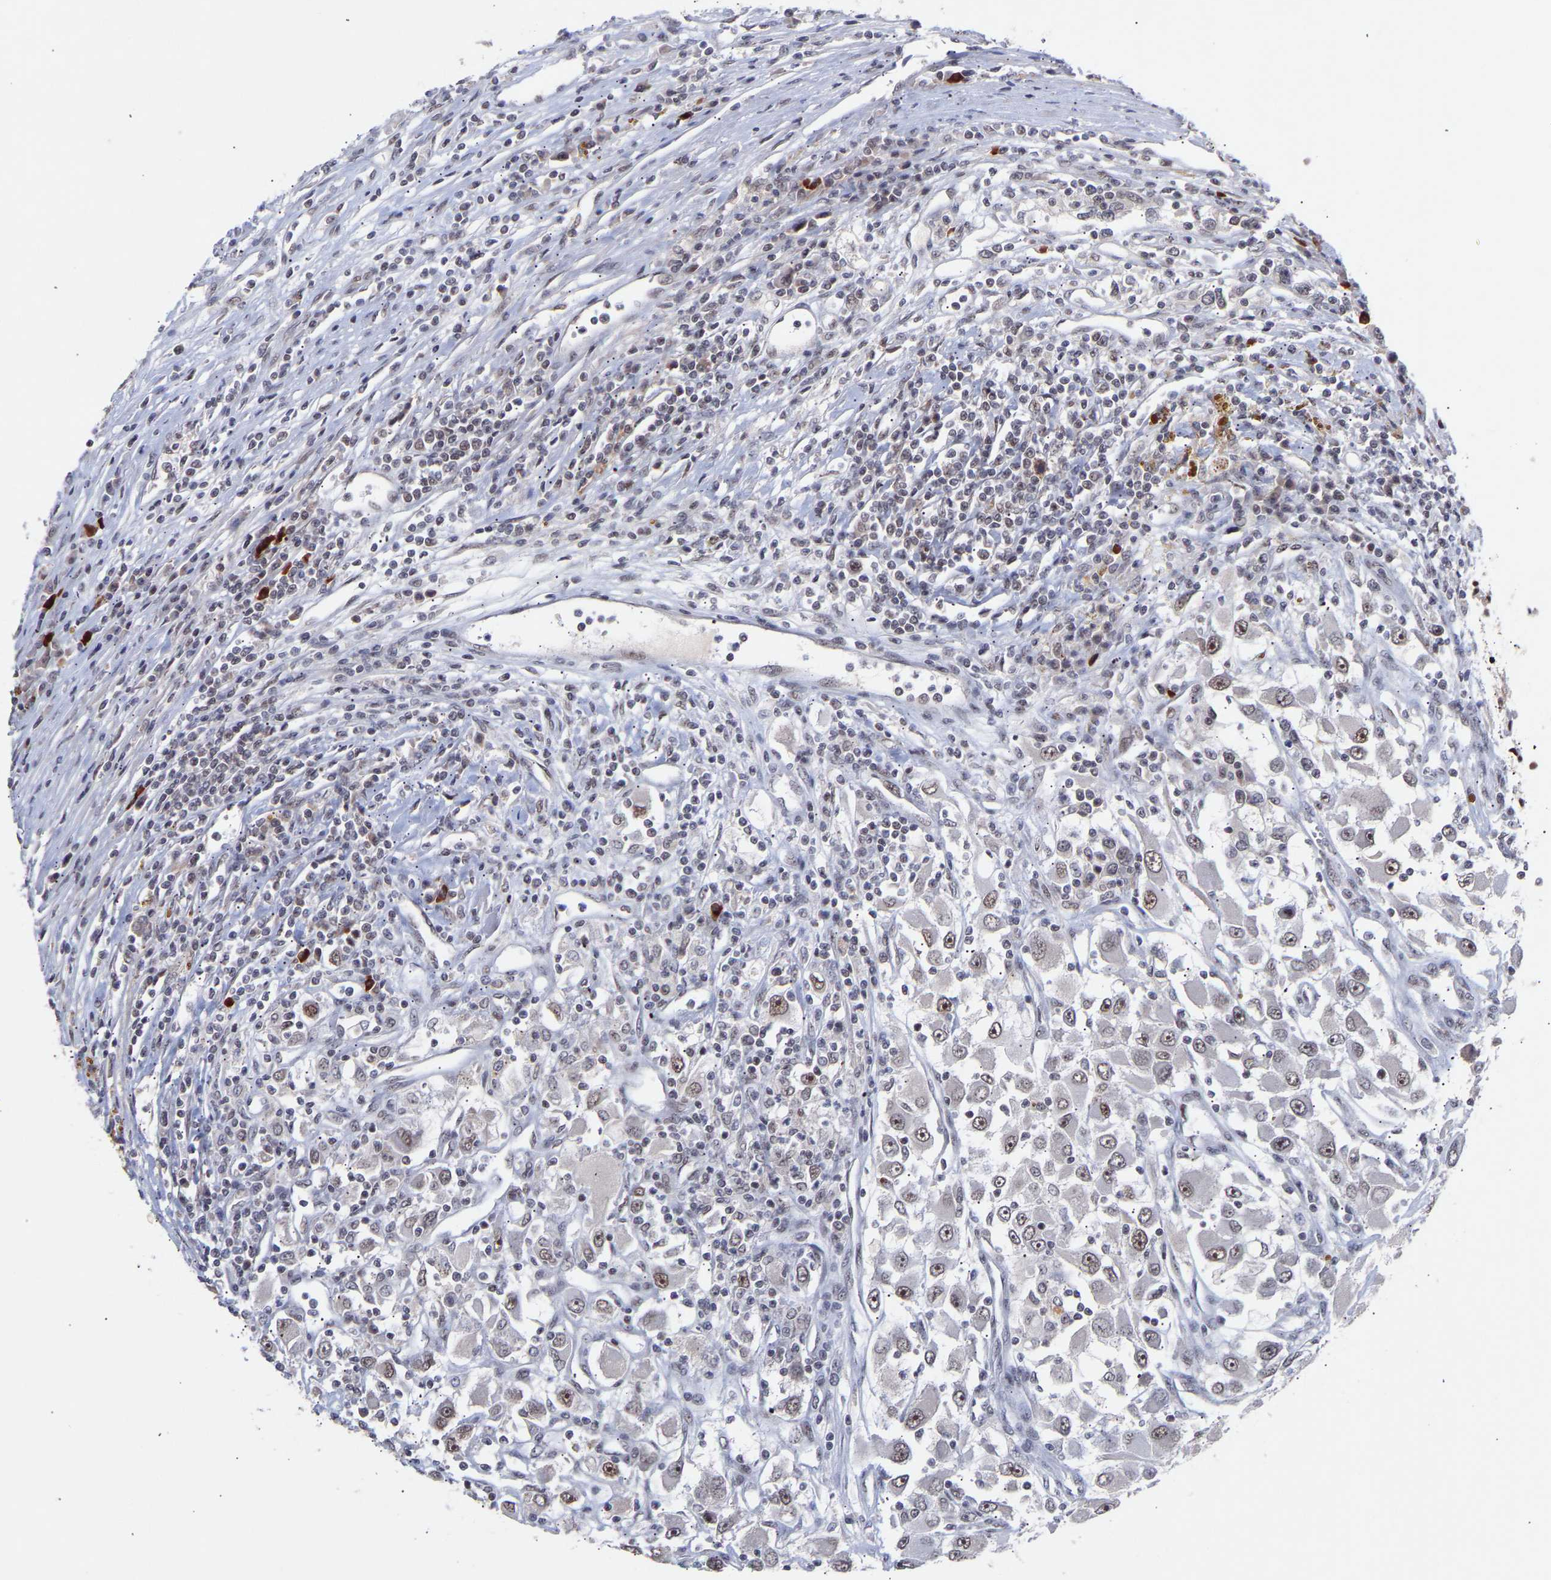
{"staining": {"intensity": "moderate", "quantity": "25%-75%", "location": "nuclear"}, "tissue": "renal cancer", "cell_type": "Tumor cells", "image_type": "cancer", "snomed": [{"axis": "morphology", "description": "Adenocarcinoma, NOS"}, {"axis": "topography", "description": "Kidney"}], "caption": "Protein positivity by immunohistochemistry (IHC) exhibits moderate nuclear positivity in approximately 25%-75% of tumor cells in renal cancer.", "gene": "RBM15", "patient": {"sex": "female", "age": 52}}